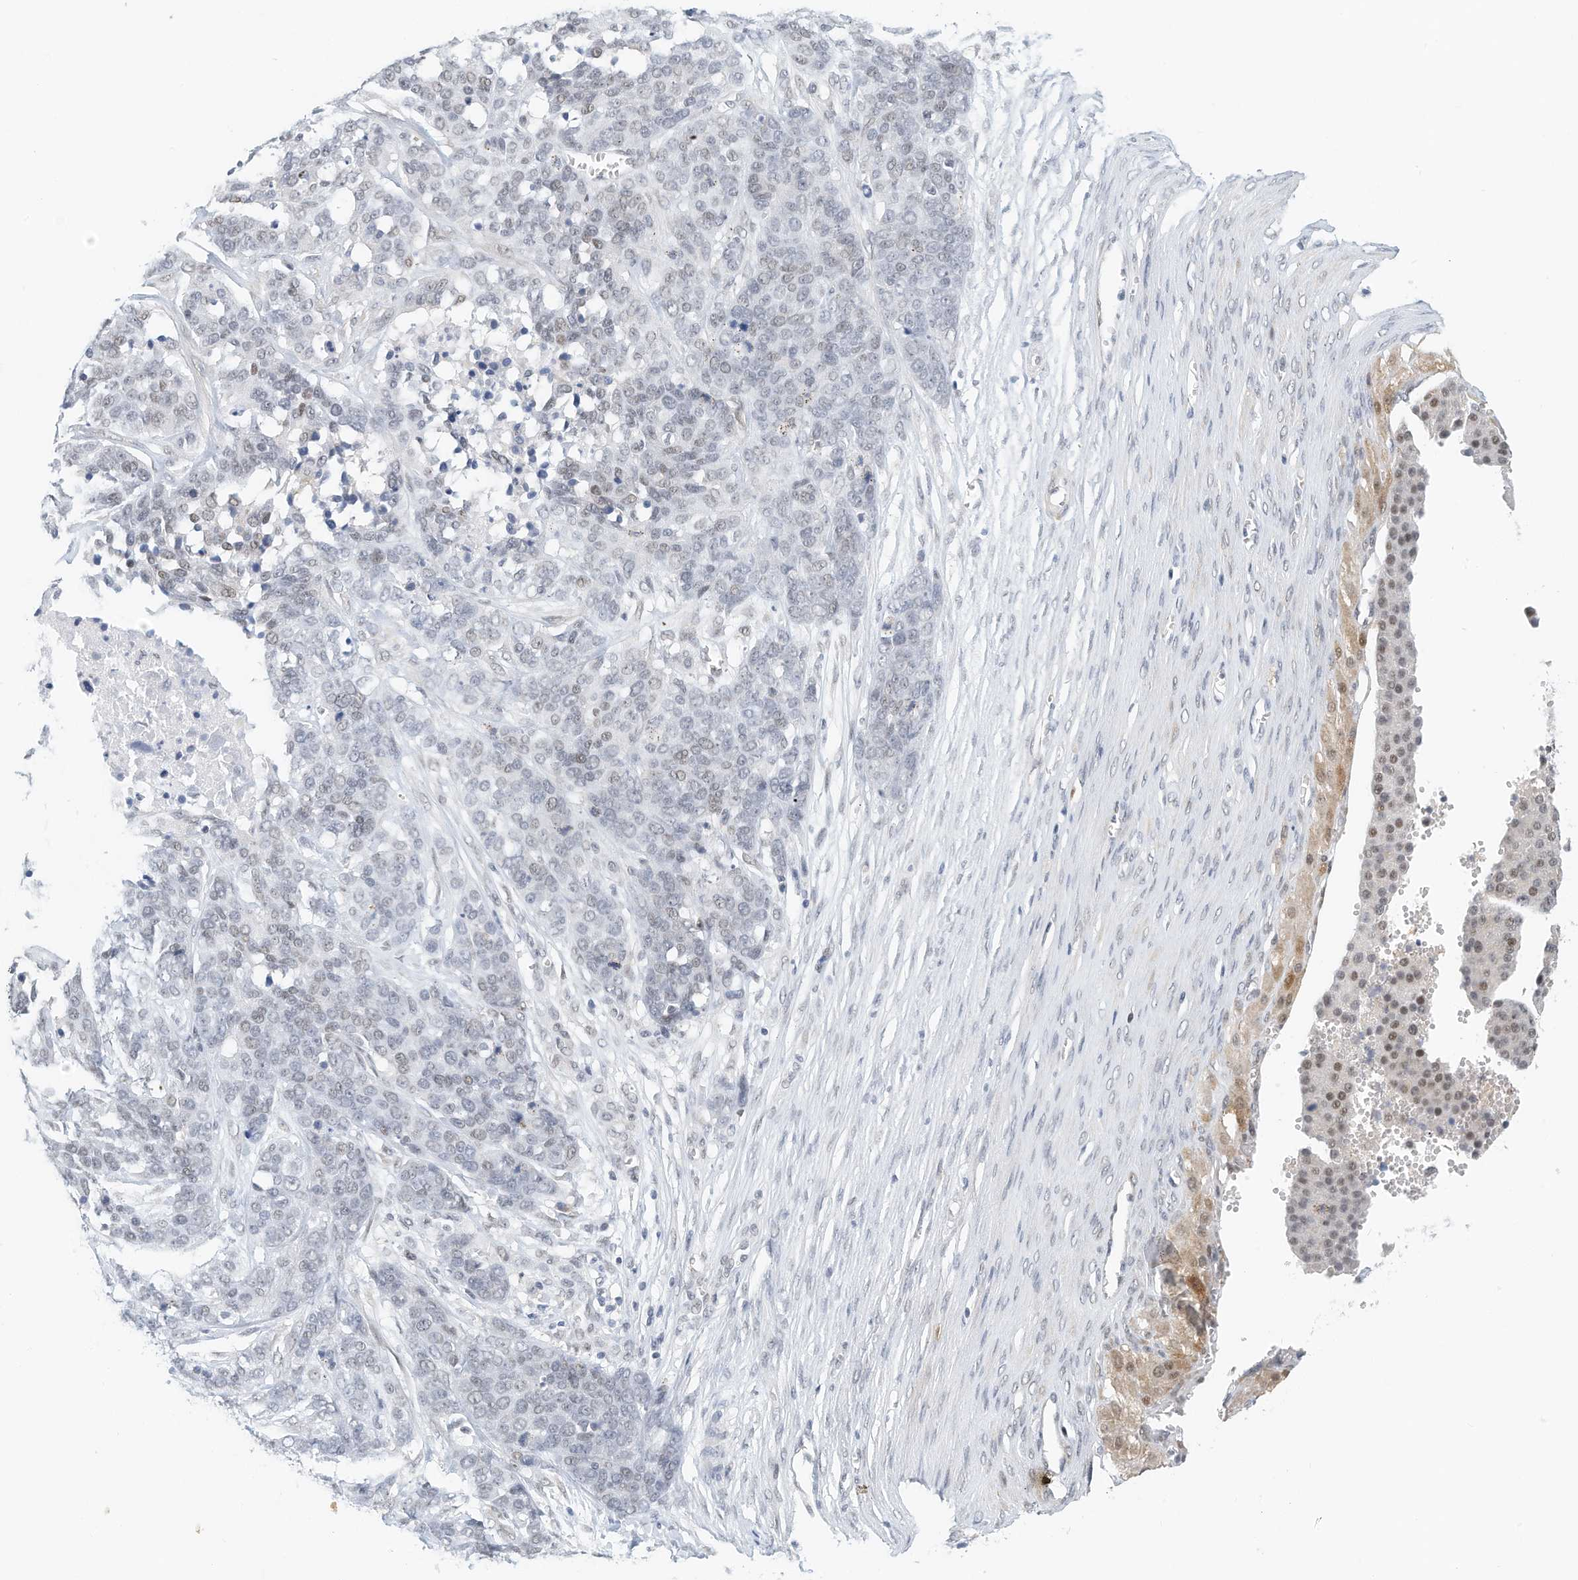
{"staining": {"intensity": "weak", "quantity": "<25%", "location": "nuclear"}, "tissue": "ovarian cancer", "cell_type": "Tumor cells", "image_type": "cancer", "snomed": [{"axis": "morphology", "description": "Cystadenocarcinoma, serous, NOS"}, {"axis": "topography", "description": "Ovary"}], "caption": "Tumor cells are negative for protein expression in human serous cystadenocarcinoma (ovarian).", "gene": "ARHGAP28", "patient": {"sex": "female", "age": 44}}